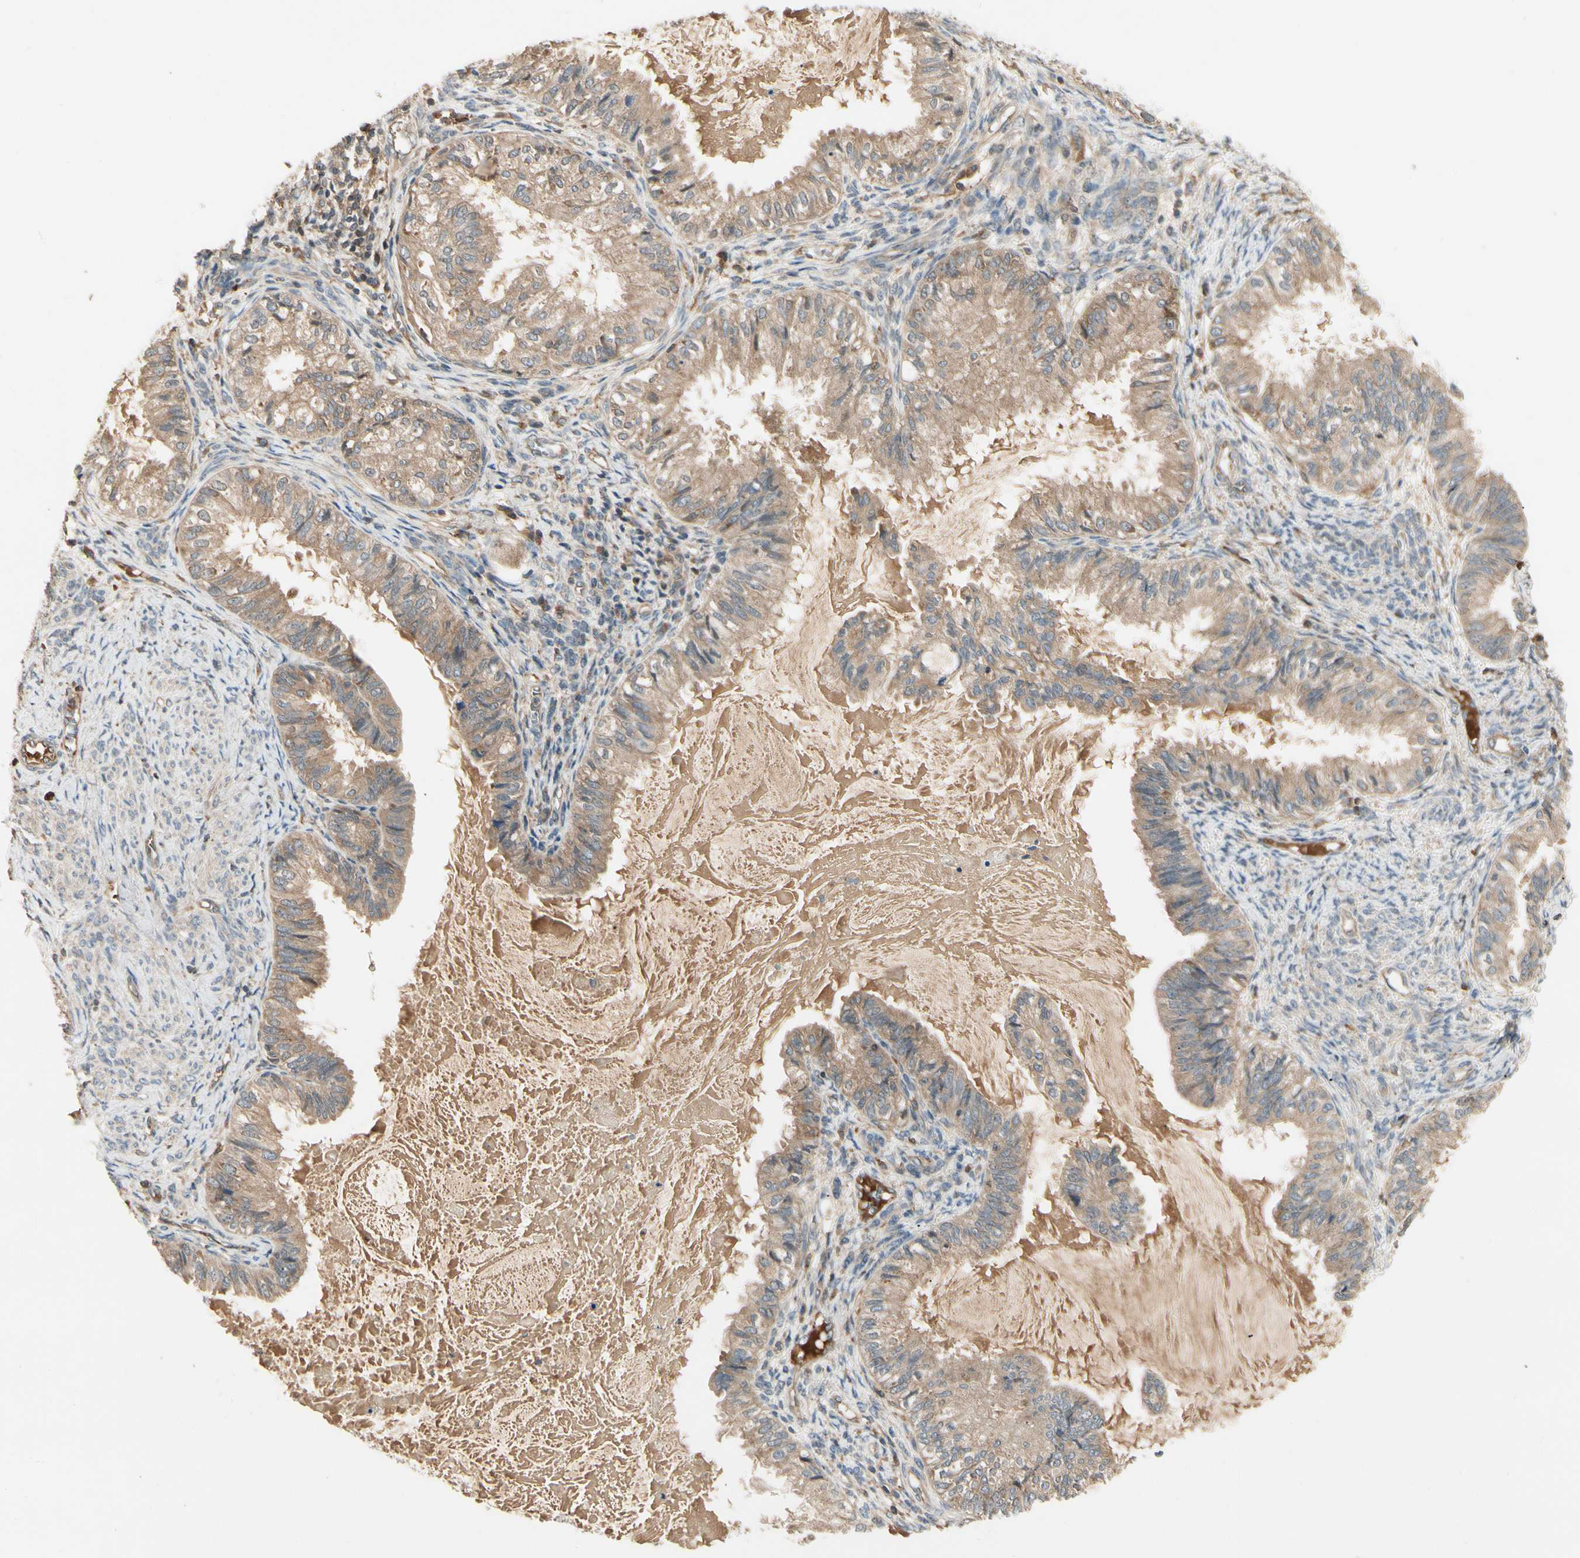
{"staining": {"intensity": "moderate", "quantity": ">75%", "location": "cytoplasmic/membranous"}, "tissue": "cervical cancer", "cell_type": "Tumor cells", "image_type": "cancer", "snomed": [{"axis": "morphology", "description": "Normal tissue, NOS"}, {"axis": "morphology", "description": "Adenocarcinoma, NOS"}, {"axis": "topography", "description": "Cervix"}, {"axis": "topography", "description": "Endometrium"}], "caption": "The histopathology image reveals immunohistochemical staining of cervical cancer (adenocarcinoma). There is moderate cytoplasmic/membranous expression is present in about >75% of tumor cells.", "gene": "RNF14", "patient": {"sex": "female", "age": 86}}